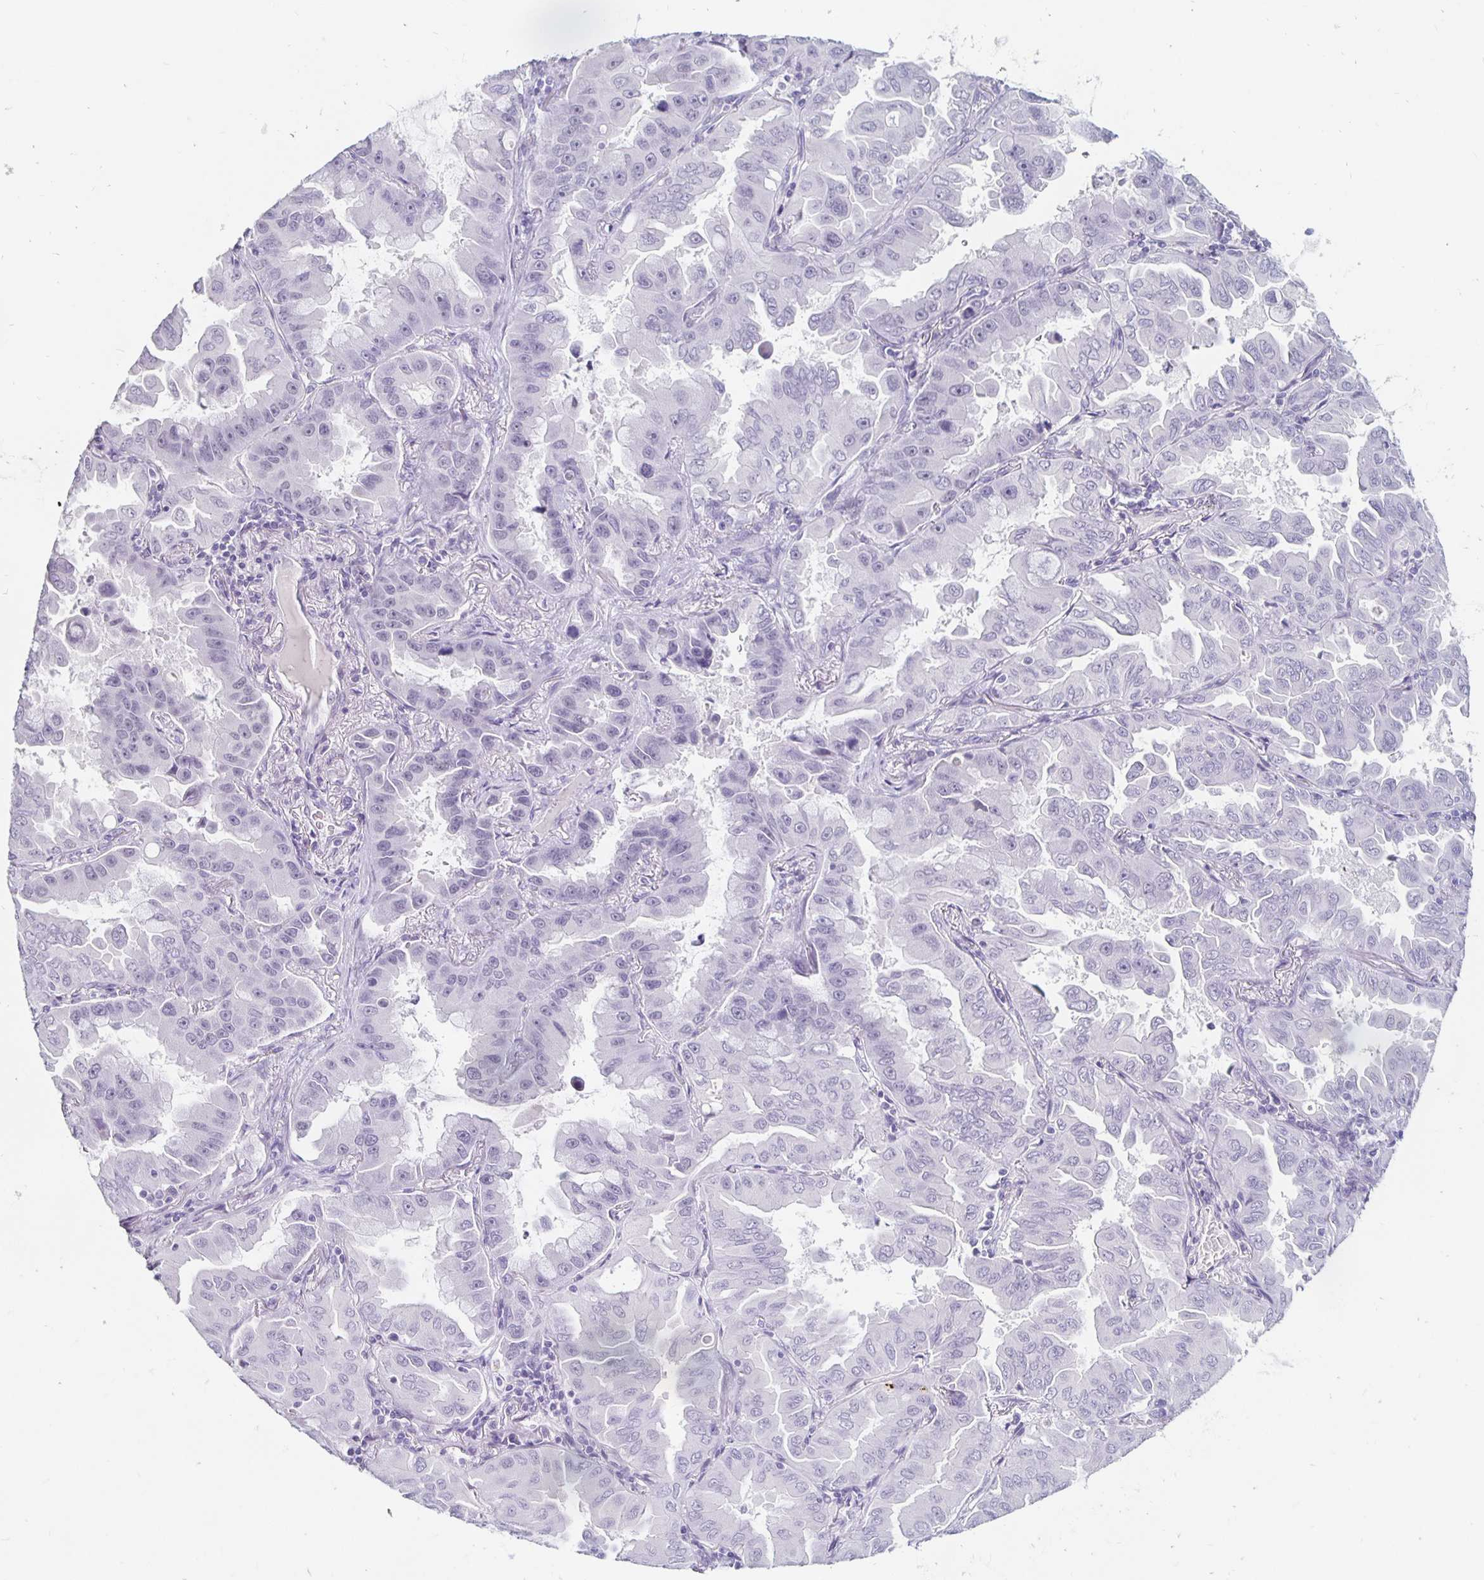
{"staining": {"intensity": "negative", "quantity": "none", "location": "none"}, "tissue": "lung cancer", "cell_type": "Tumor cells", "image_type": "cancer", "snomed": [{"axis": "morphology", "description": "Adenocarcinoma, NOS"}, {"axis": "topography", "description": "Lung"}], "caption": "This is an immunohistochemistry (IHC) micrograph of adenocarcinoma (lung). There is no expression in tumor cells.", "gene": "KCNQ2", "patient": {"sex": "male", "age": 64}}